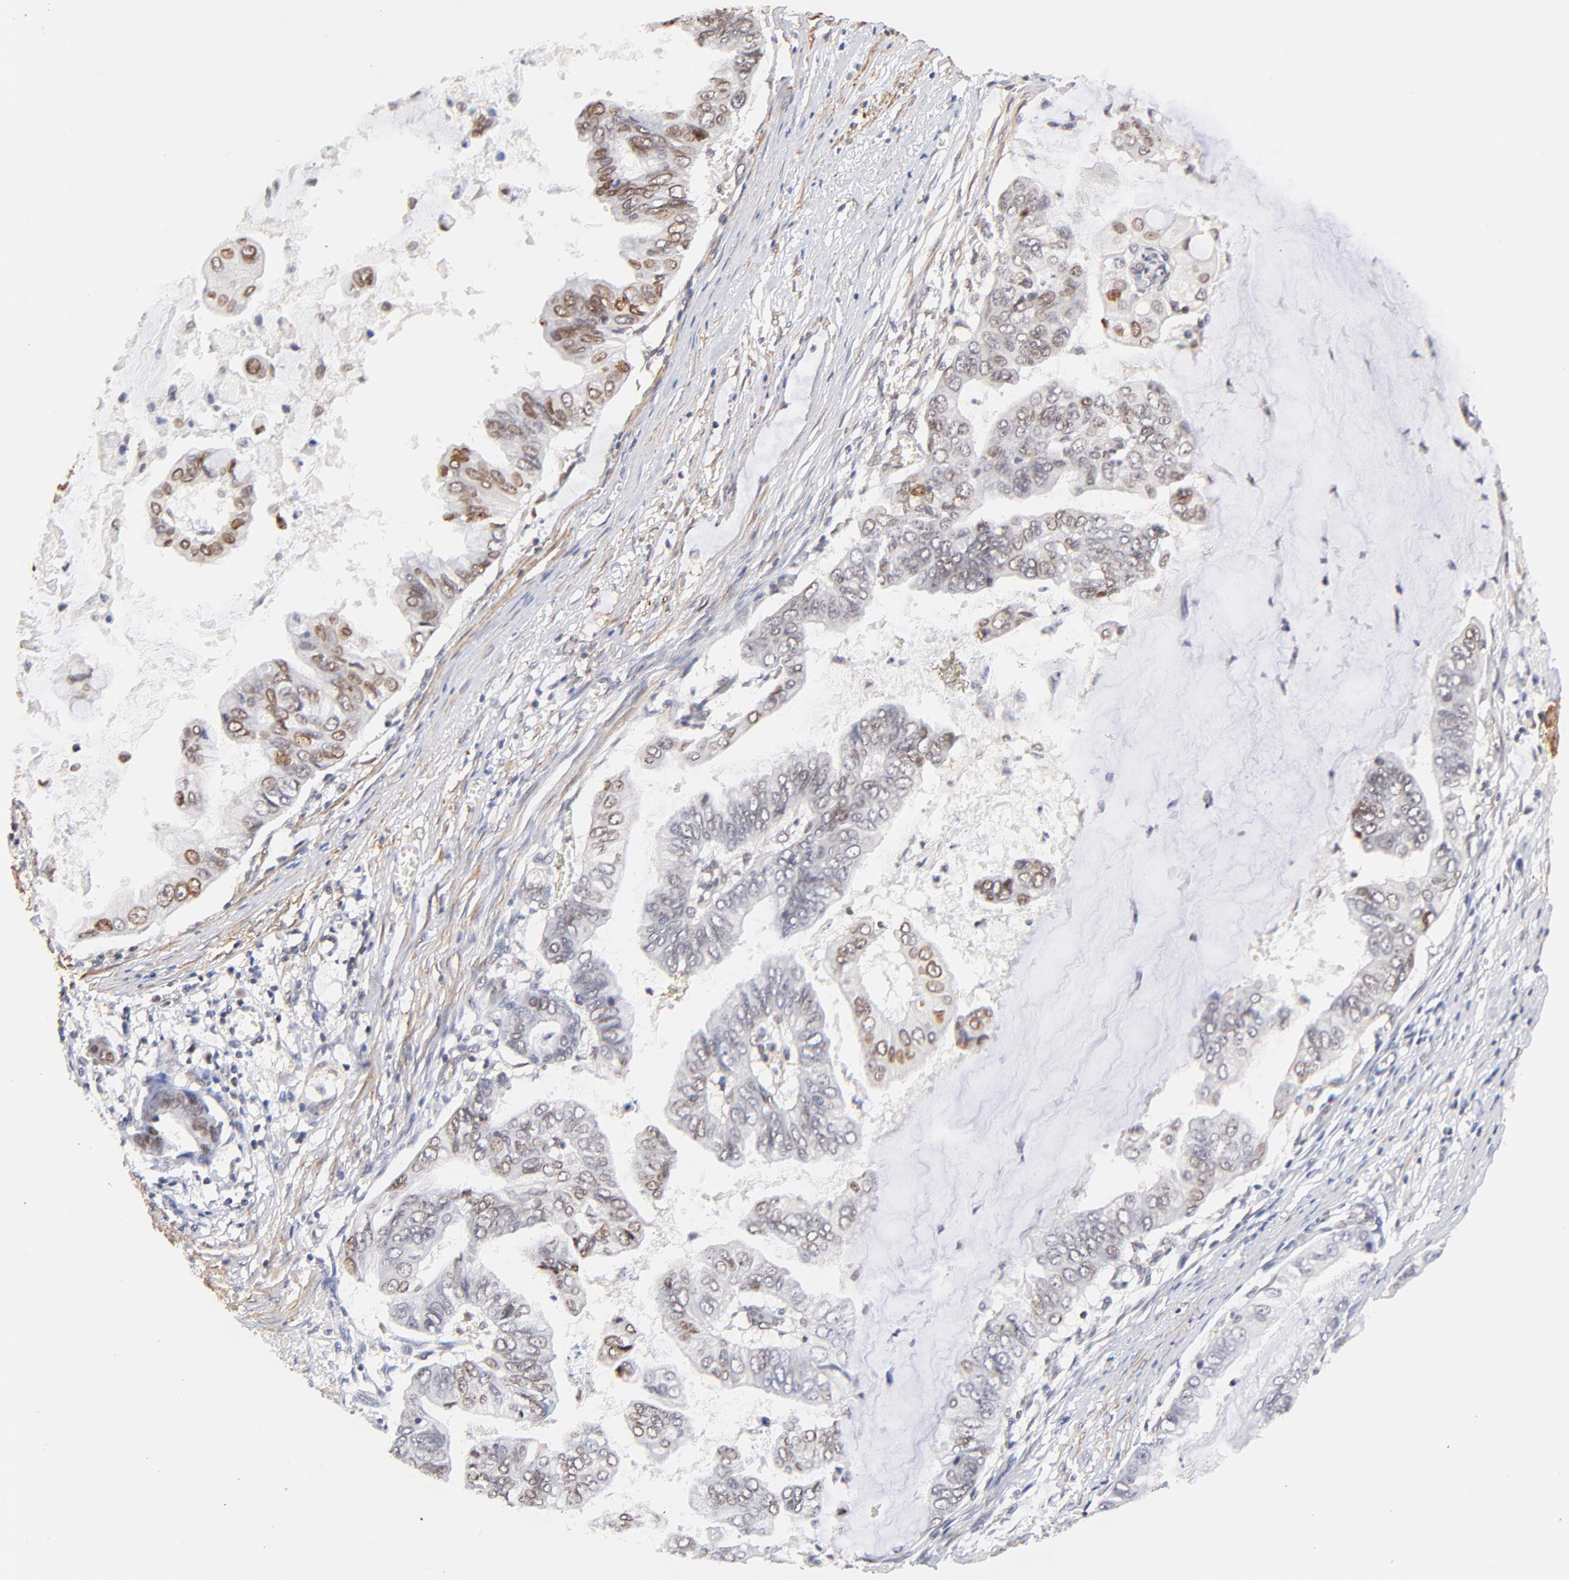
{"staining": {"intensity": "moderate", "quantity": "25%-75%", "location": "cytoplasmic/membranous,nuclear"}, "tissue": "stomach cancer", "cell_type": "Tumor cells", "image_type": "cancer", "snomed": [{"axis": "morphology", "description": "Adenocarcinoma, NOS"}, {"axis": "topography", "description": "Stomach, upper"}], "caption": "Protein positivity by immunohistochemistry (IHC) demonstrates moderate cytoplasmic/membranous and nuclear staining in about 25%-75% of tumor cells in adenocarcinoma (stomach). (Brightfield microscopy of DAB IHC at high magnification).", "gene": "ZFP92", "patient": {"sex": "male", "age": 80}}